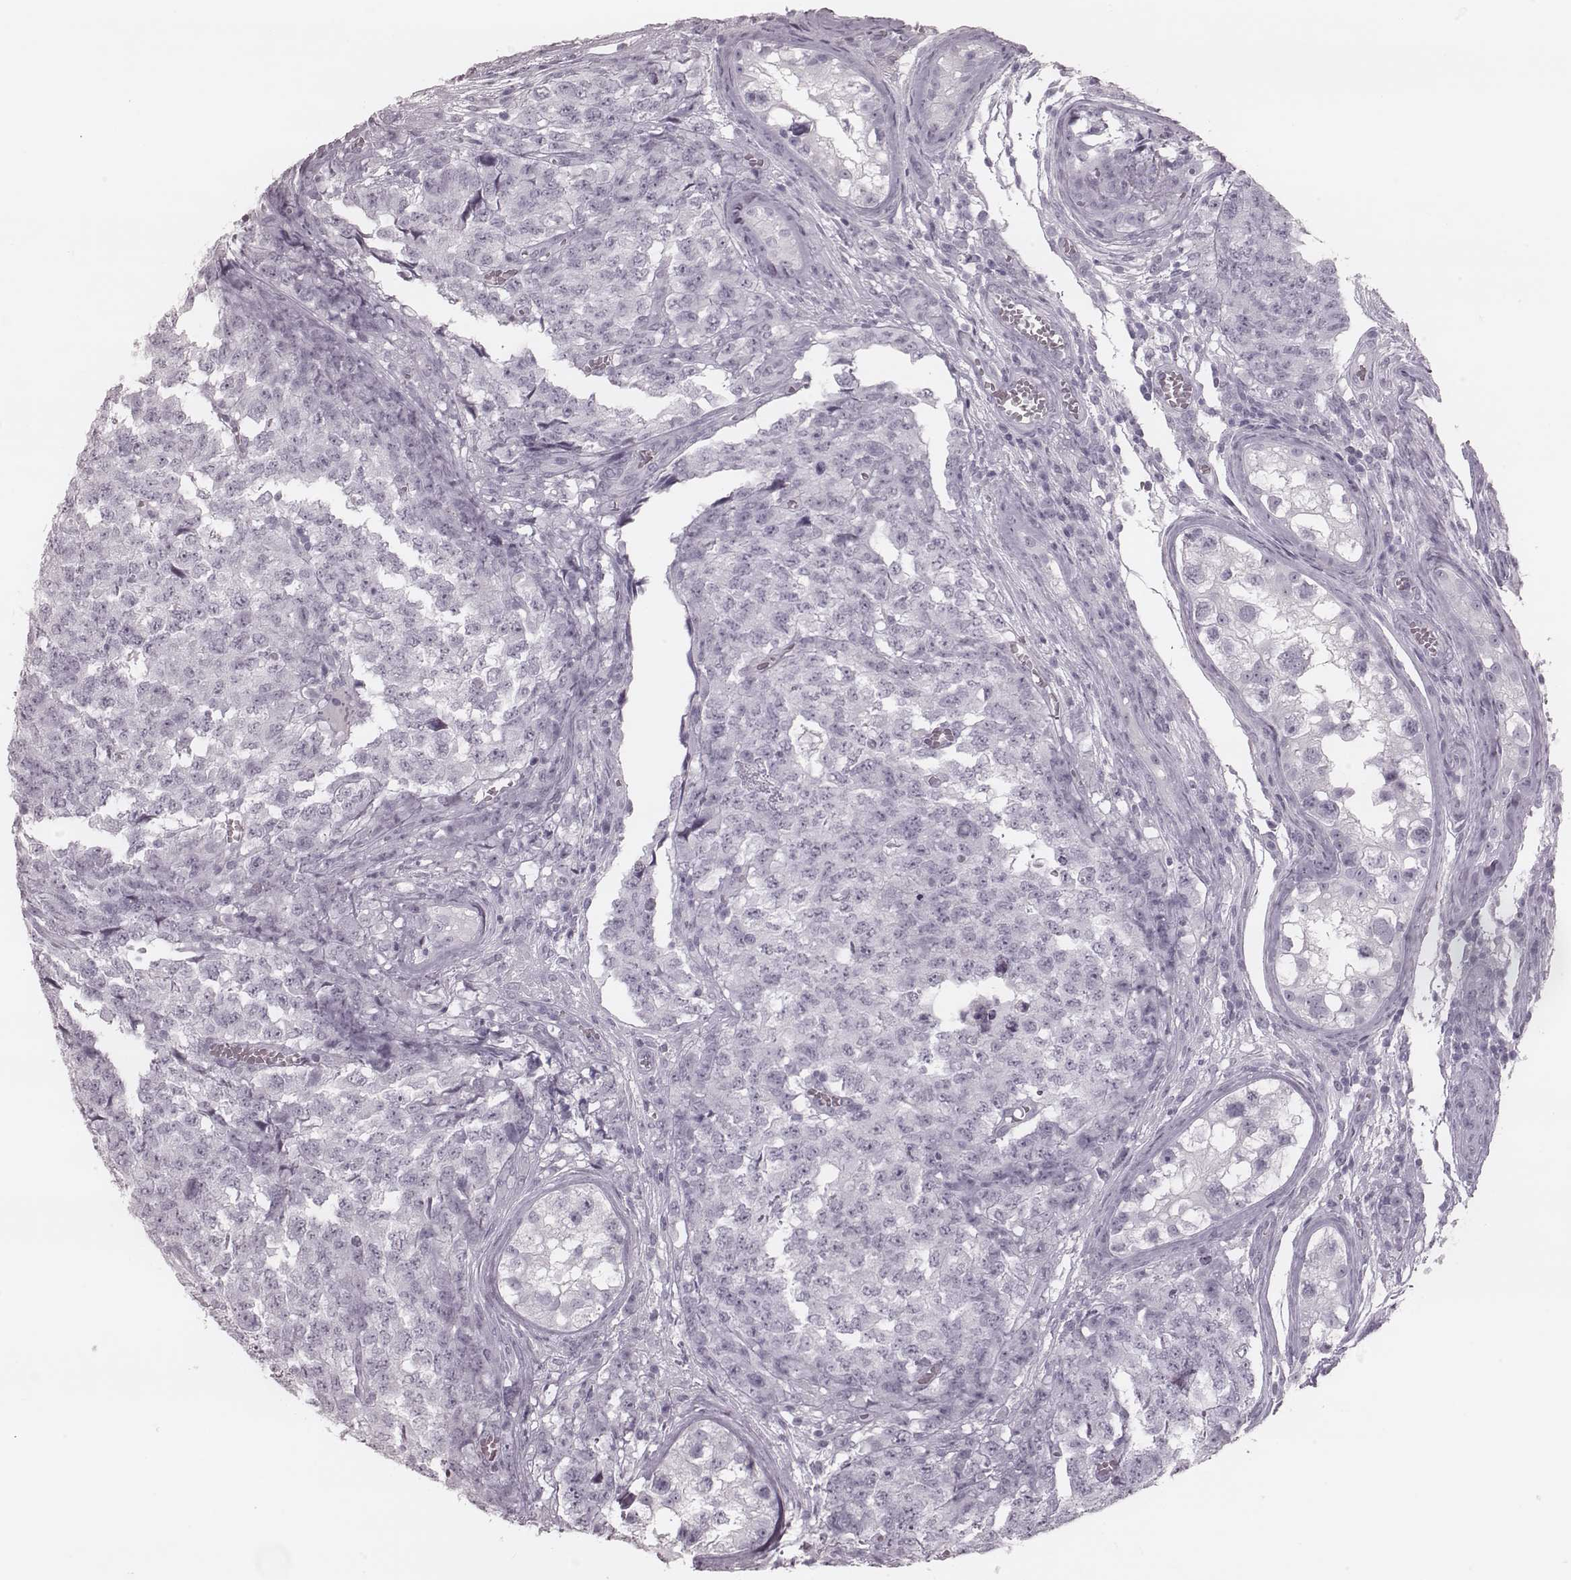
{"staining": {"intensity": "negative", "quantity": "none", "location": "none"}, "tissue": "testis cancer", "cell_type": "Tumor cells", "image_type": "cancer", "snomed": [{"axis": "morphology", "description": "Carcinoma, Embryonal, NOS"}, {"axis": "topography", "description": "Testis"}], "caption": "Immunohistochemistry (IHC) histopathology image of neoplastic tissue: embryonal carcinoma (testis) stained with DAB reveals no significant protein expression in tumor cells. The staining was performed using DAB (3,3'-diaminobenzidine) to visualize the protein expression in brown, while the nuclei were stained in blue with hematoxylin (Magnification: 20x).", "gene": "KRT74", "patient": {"sex": "male", "age": 23}}